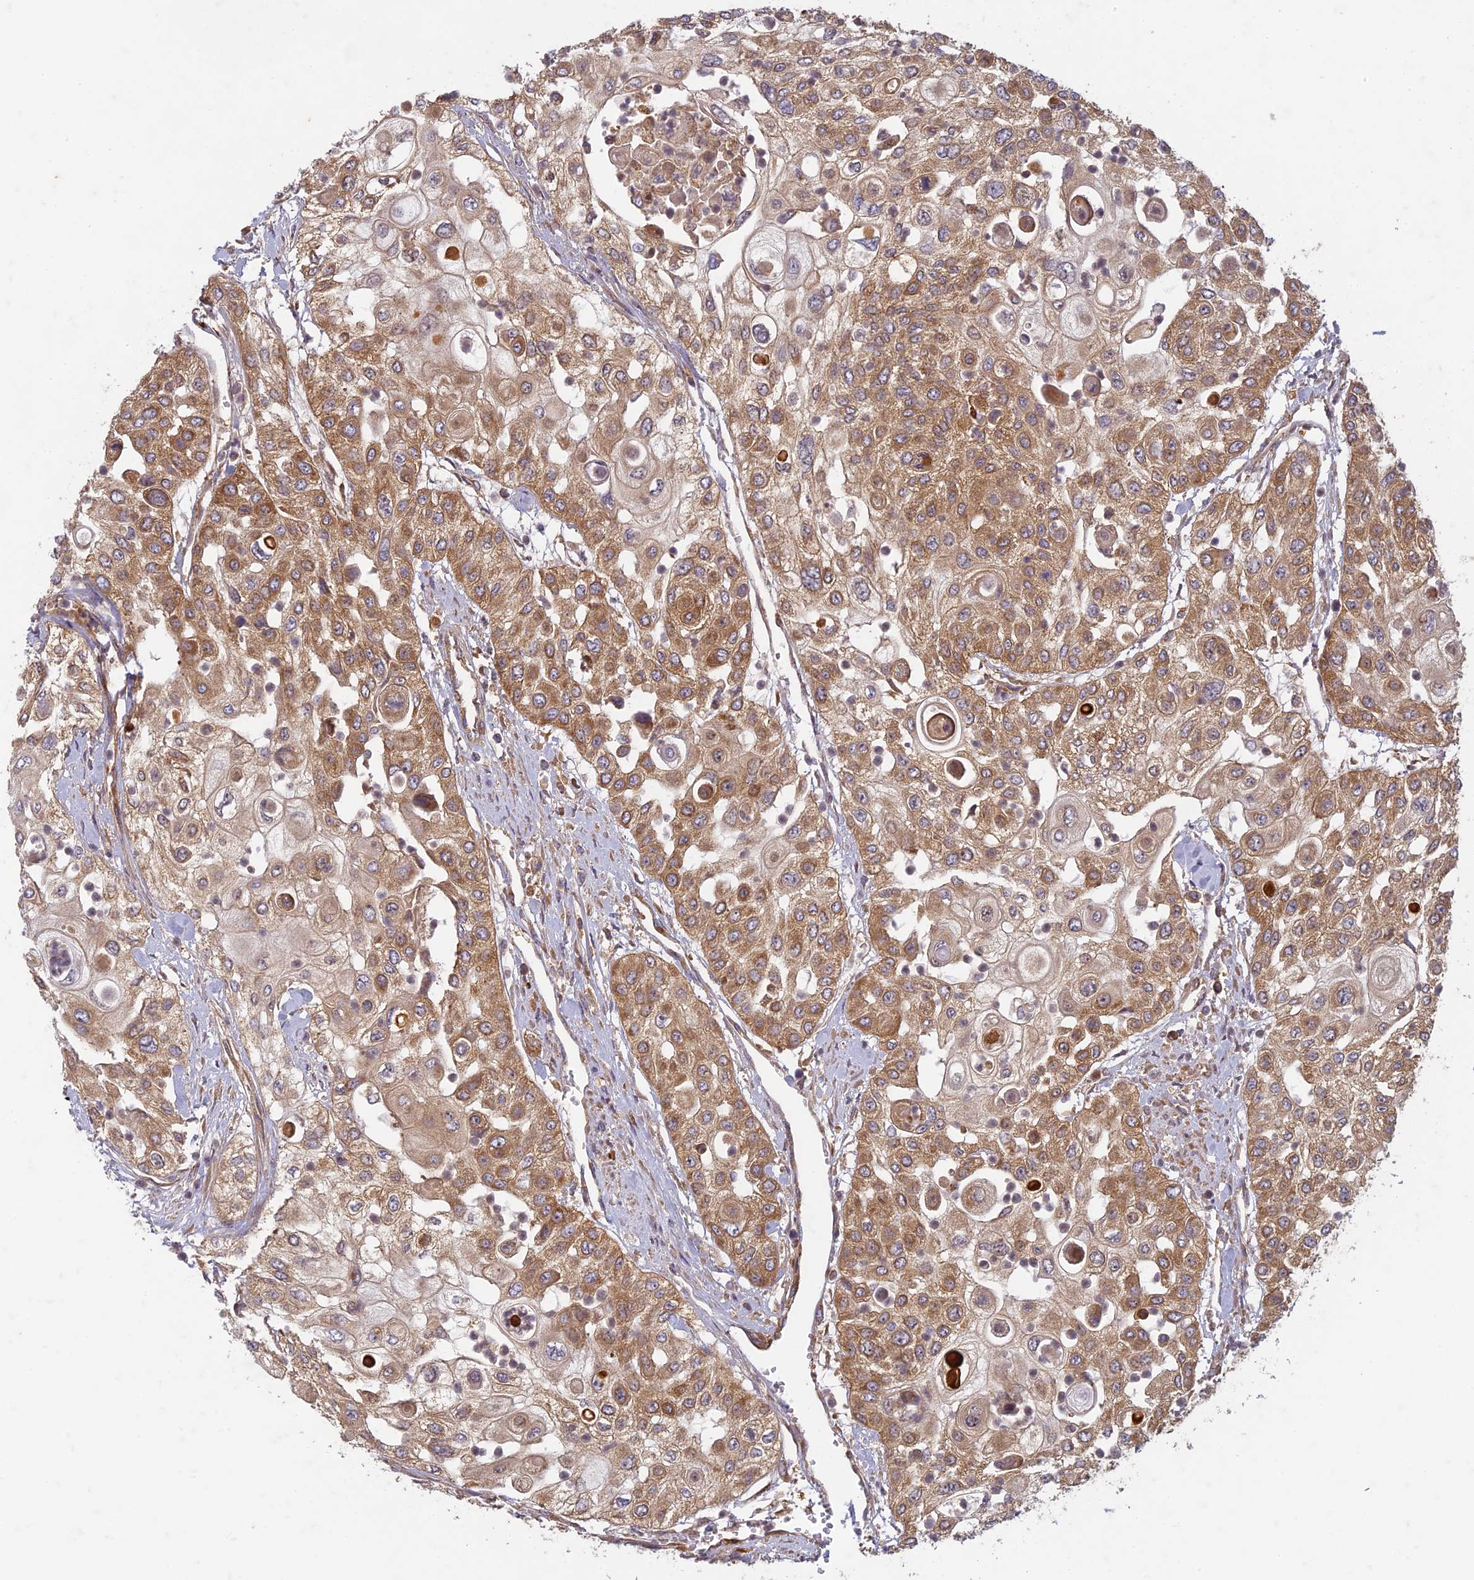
{"staining": {"intensity": "moderate", "quantity": ">75%", "location": "cytoplasmic/membranous"}, "tissue": "urothelial cancer", "cell_type": "Tumor cells", "image_type": "cancer", "snomed": [{"axis": "morphology", "description": "Urothelial carcinoma, High grade"}, {"axis": "topography", "description": "Urinary bladder"}], "caption": "Immunohistochemical staining of human urothelial cancer exhibits moderate cytoplasmic/membranous protein expression in about >75% of tumor cells. (Brightfield microscopy of DAB IHC at high magnification).", "gene": "TCF25", "patient": {"sex": "female", "age": 79}}